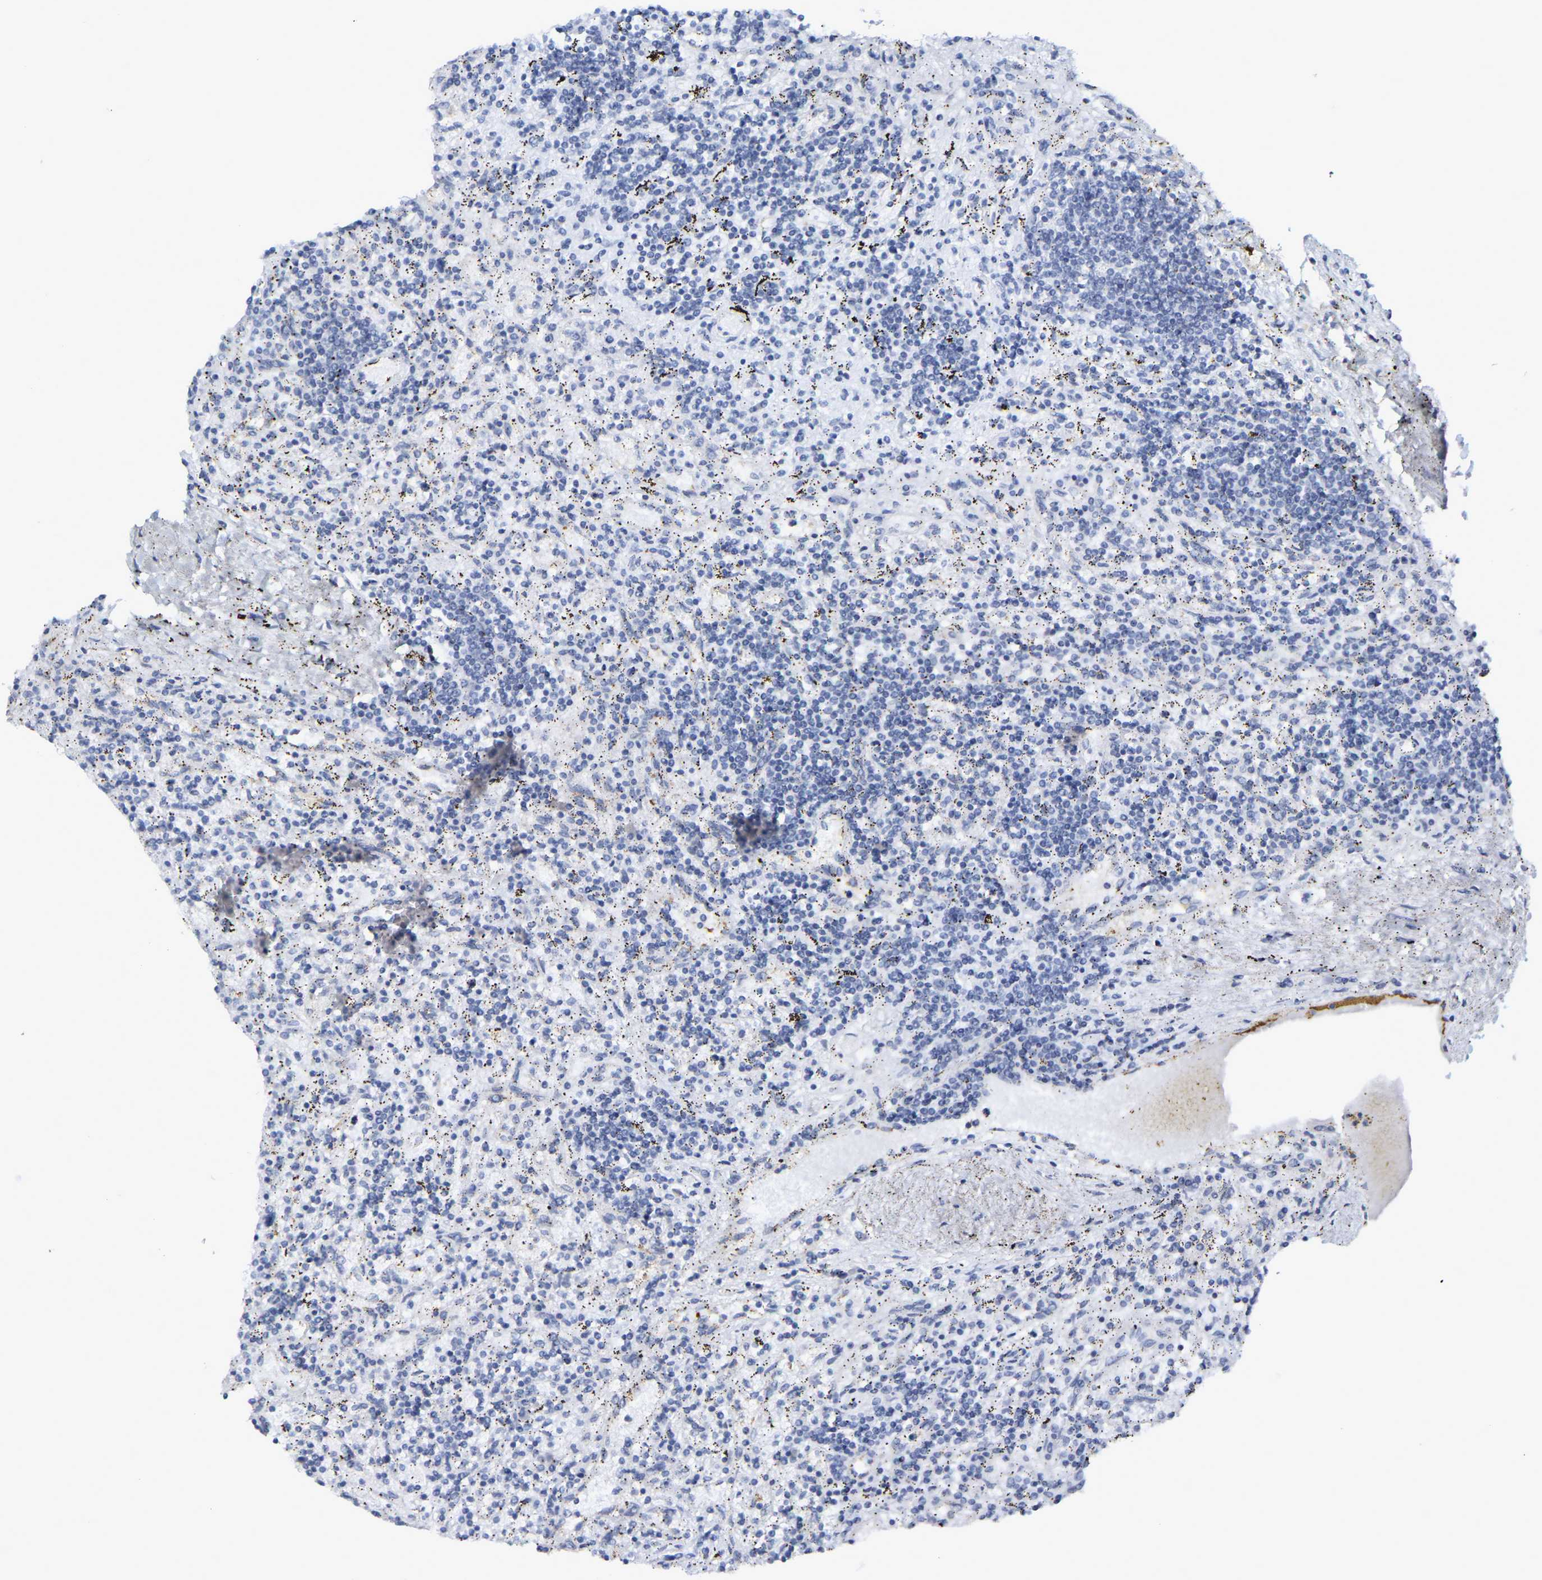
{"staining": {"intensity": "negative", "quantity": "none", "location": "none"}, "tissue": "lymphoma", "cell_type": "Tumor cells", "image_type": "cancer", "snomed": [{"axis": "morphology", "description": "Malignant lymphoma, non-Hodgkin's type, Low grade"}, {"axis": "topography", "description": "Spleen"}], "caption": "Immunohistochemistry (IHC) image of lymphoma stained for a protein (brown), which exhibits no positivity in tumor cells.", "gene": "GNAS", "patient": {"sex": "male", "age": 76}}